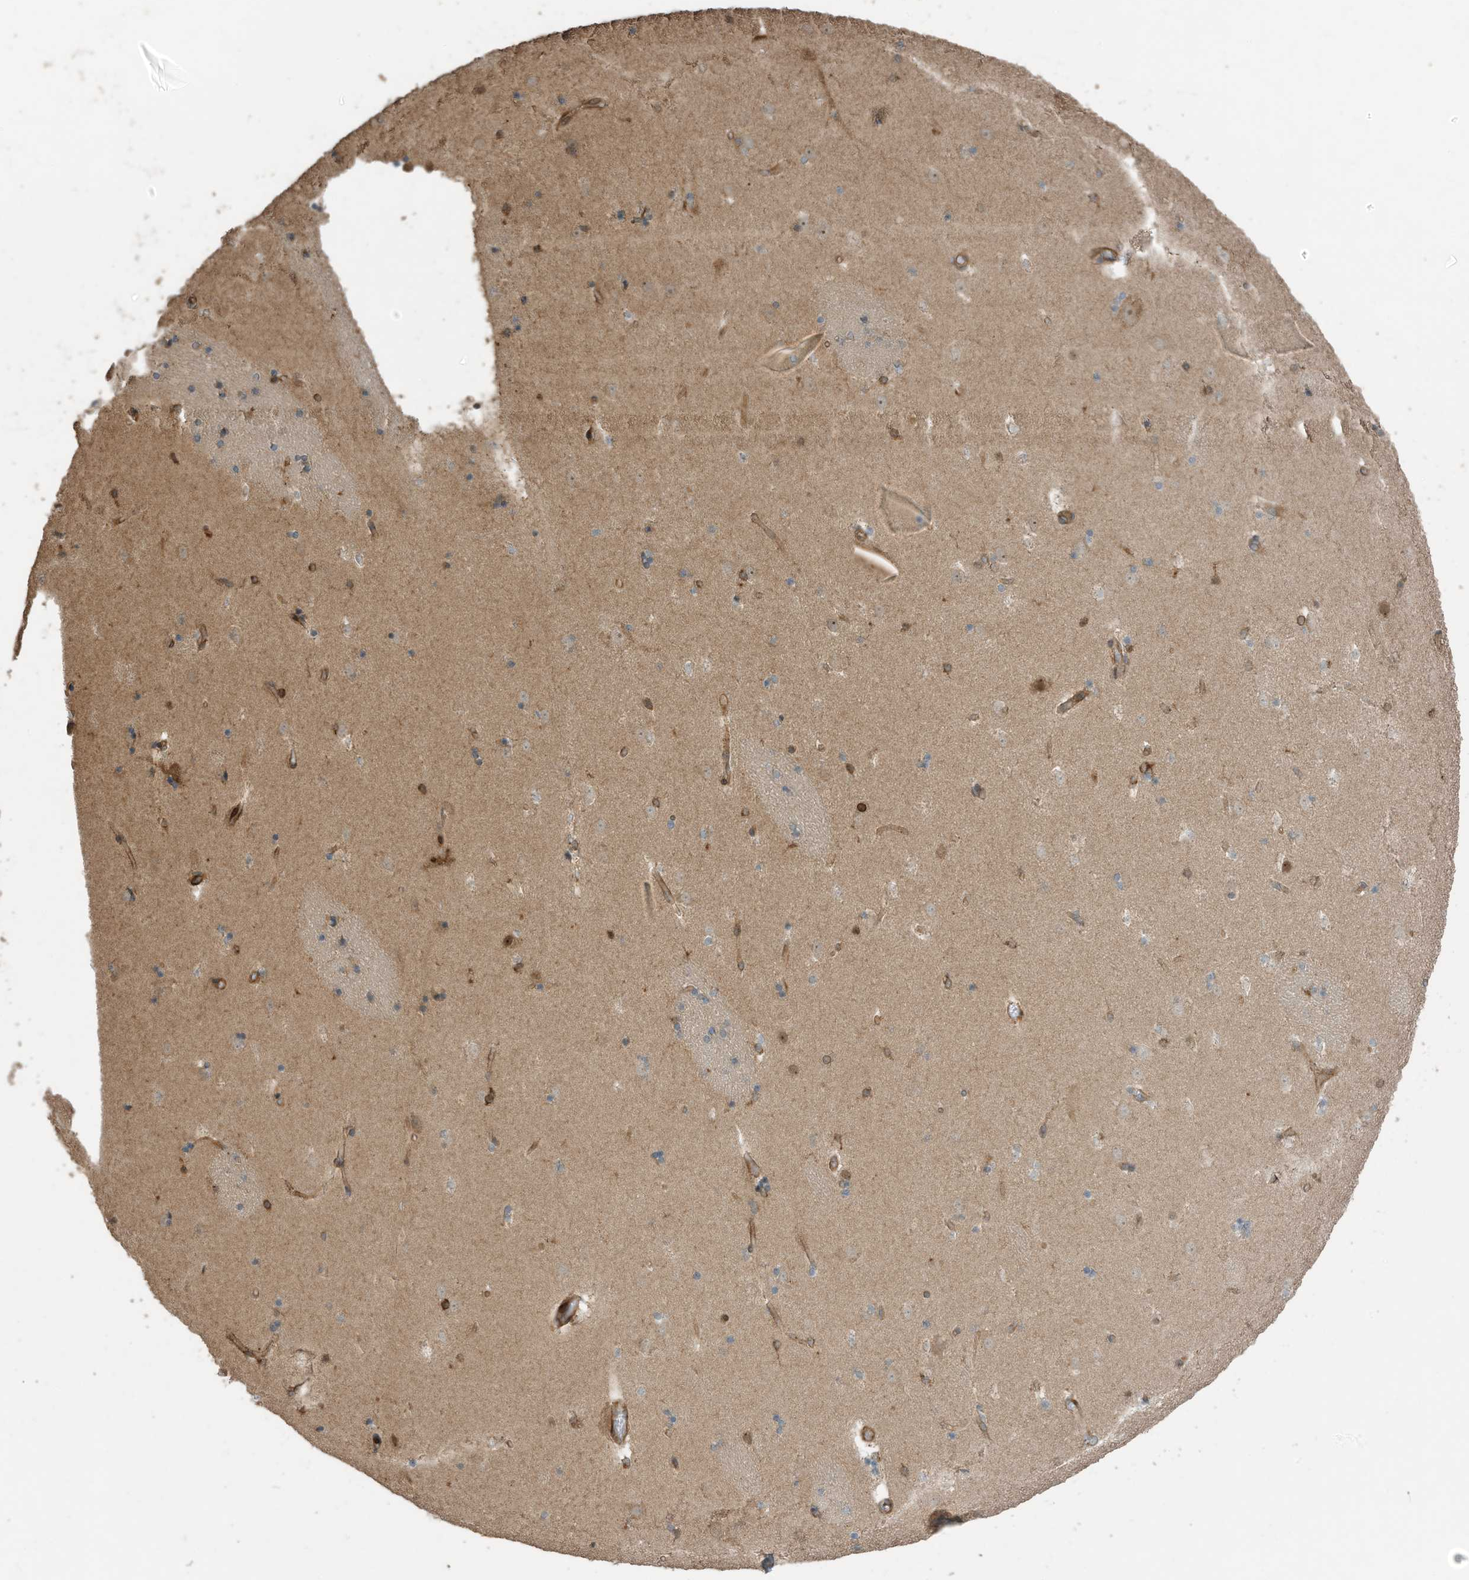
{"staining": {"intensity": "negative", "quantity": "none", "location": "none"}, "tissue": "caudate", "cell_type": "Glial cells", "image_type": "normal", "snomed": [{"axis": "morphology", "description": "Normal tissue, NOS"}, {"axis": "topography", "description": "Lateral ventricle wall"}], "caption": "Immunohistochemistry (IHC) micrograph of benign human caudate stained for a protein (brown), which displays no expression in glial cells.", "gene": "ZNF653", "patient": {"sex": "male", "age": 45}}